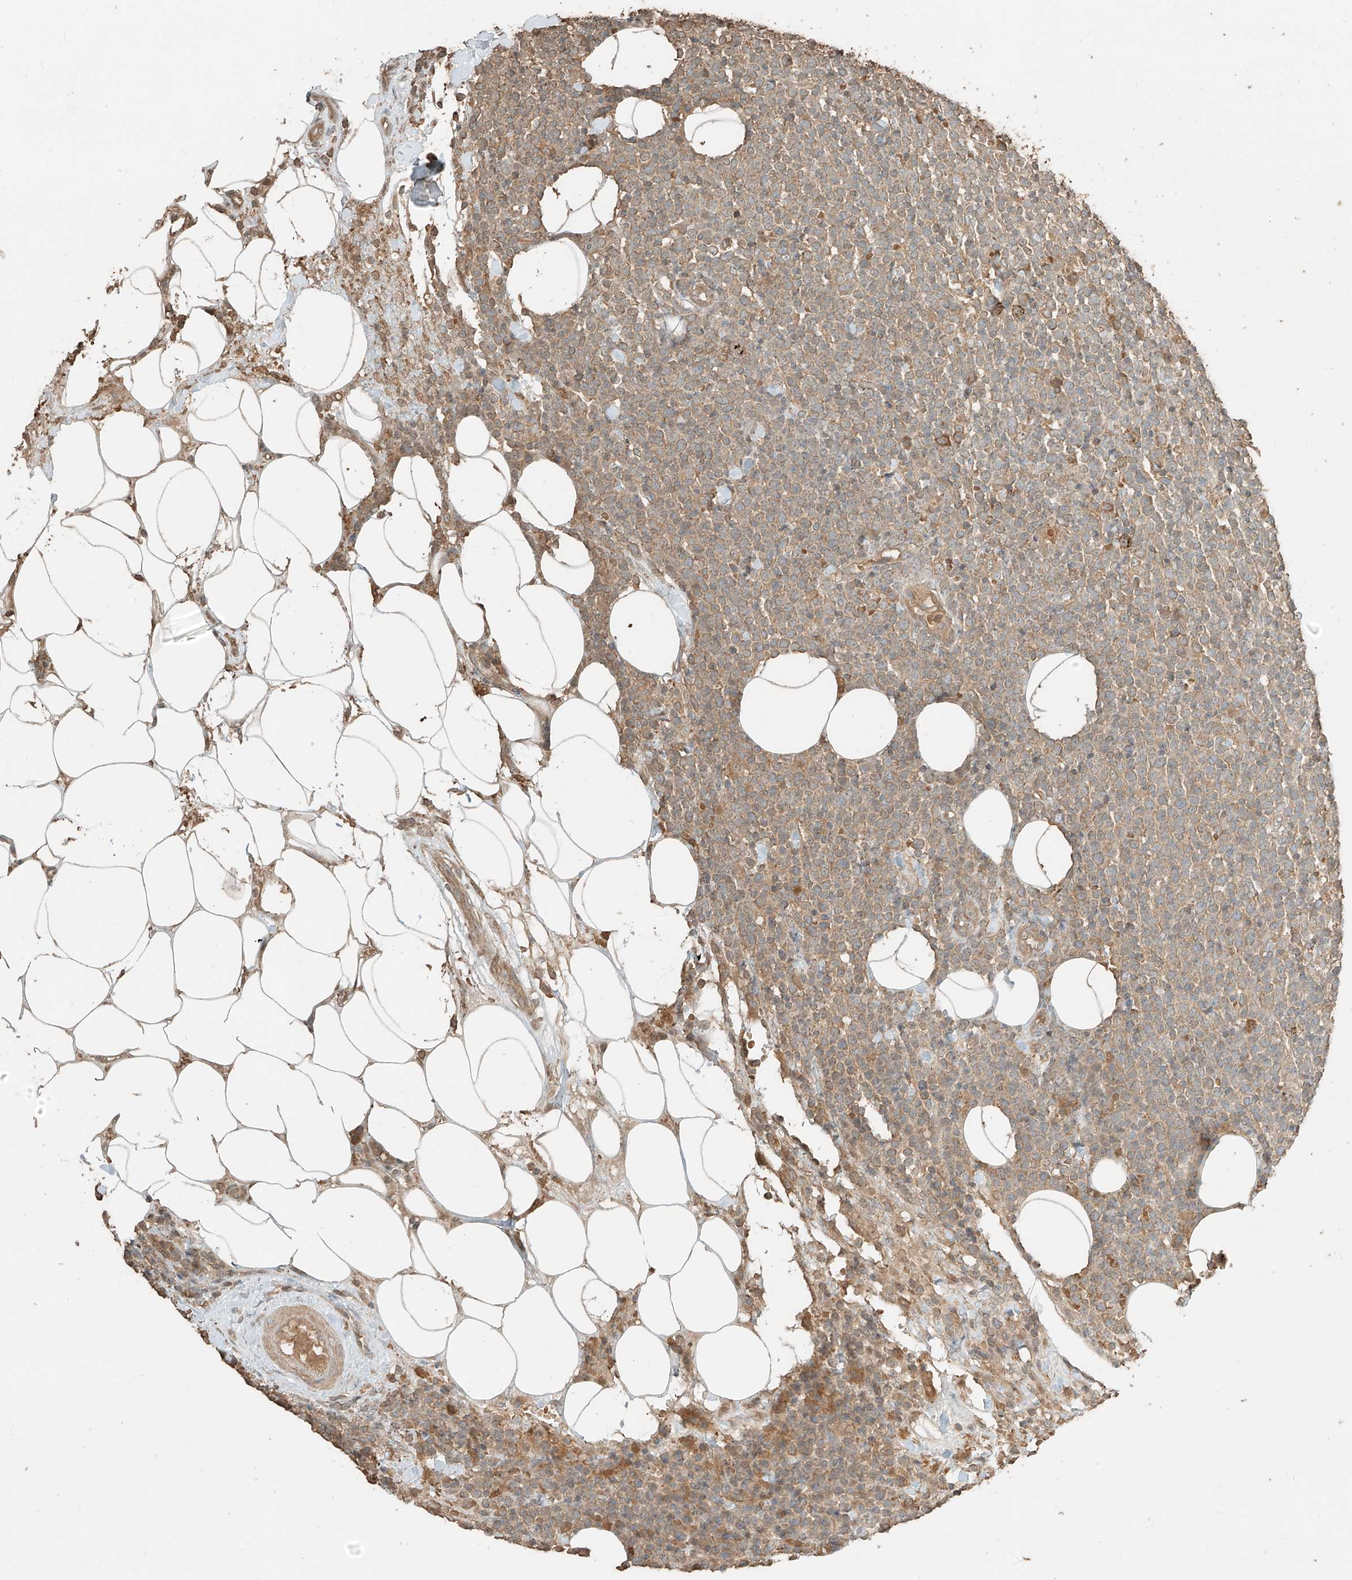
{"staining": {"intensity": "weak", "quantity": ">75%", "location": "cytoplasmic/membranous"}, "tissue": "lymphoma", "cell_type": "Tumor cells", "image_type": "cancer", "snomed": [{"axis": "morphology", "description": "Malignant lymphoma, non-Hodgkin's type, High grade"}, {"axis": "topography", "description": "Lymph node"}], "caption": "A brown stain shows weak cytoplasmic/membranous positivity of a protein in lymphoma tumor cells.", "gene": "RFTN2", "patient": {"sex": "male", "age": 61}}